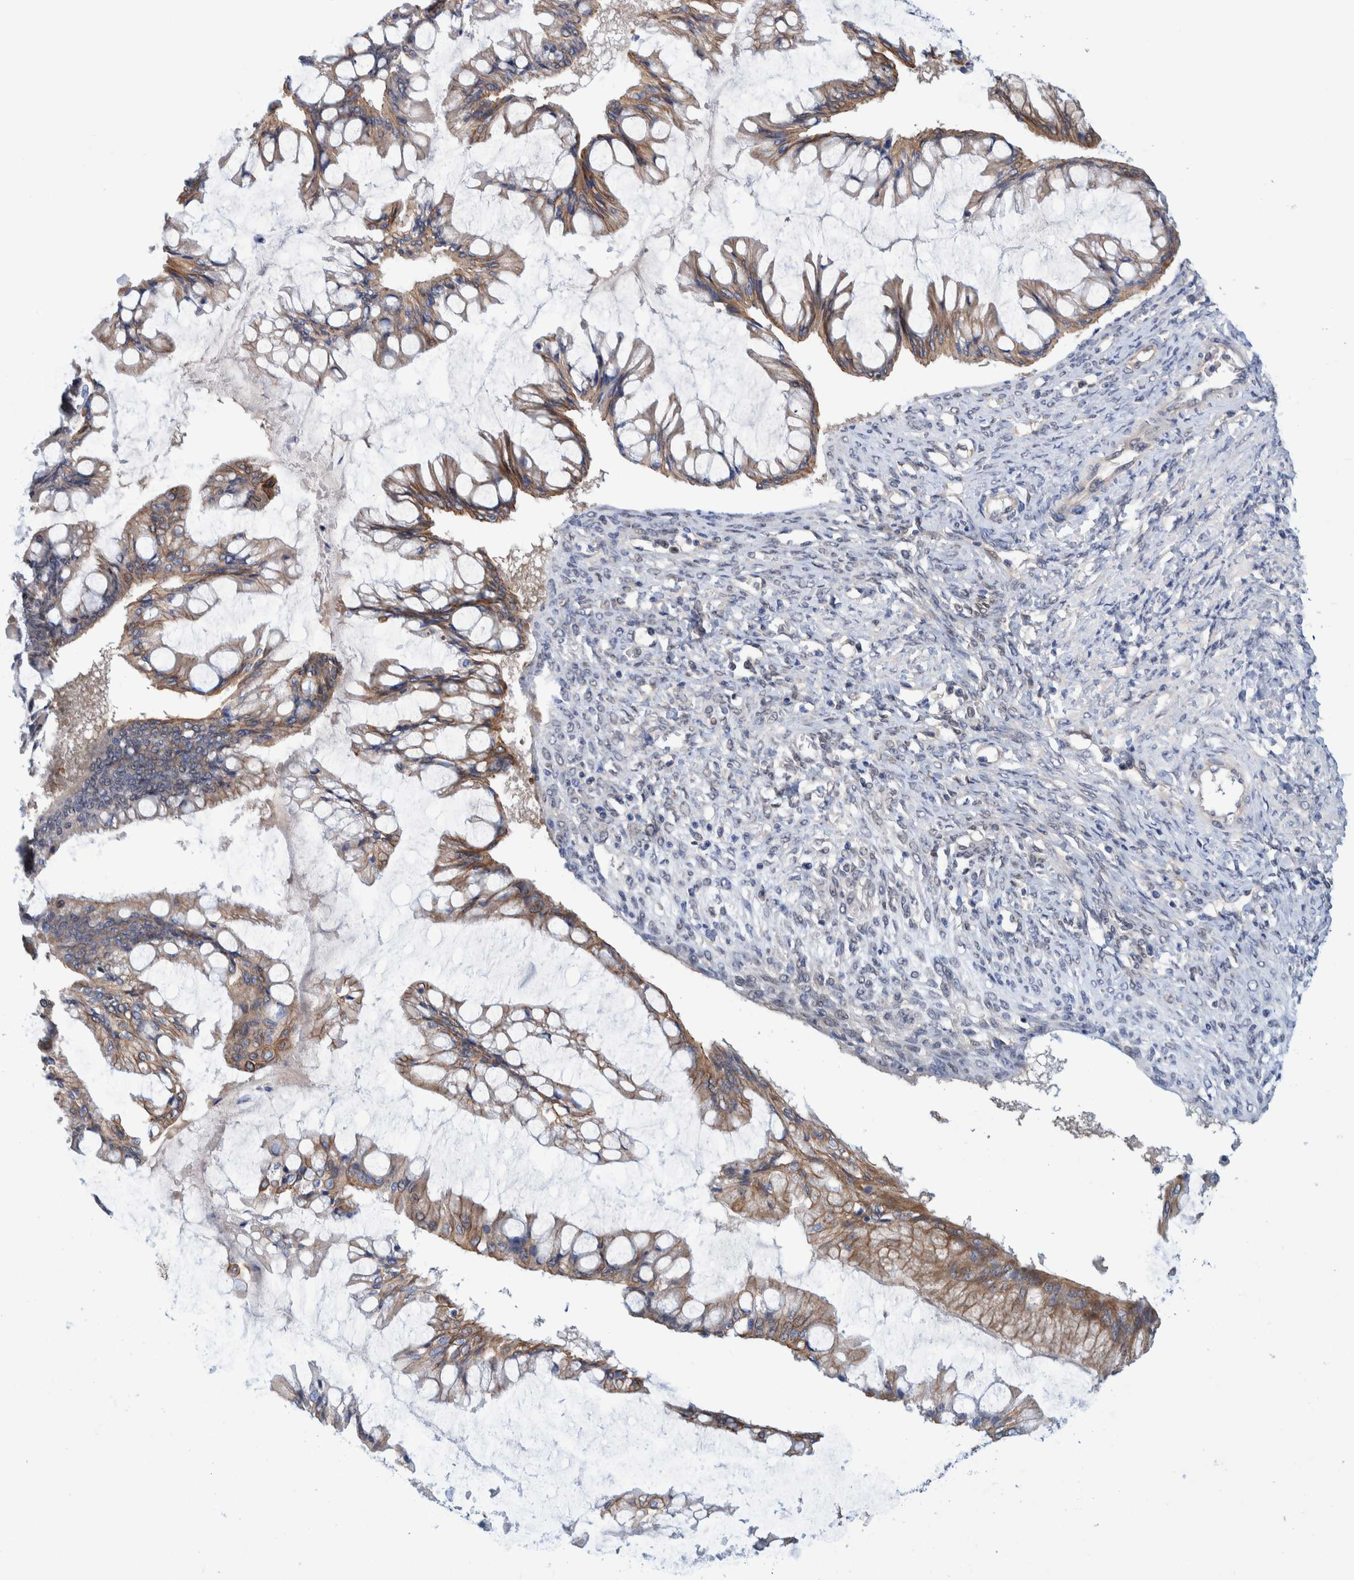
{"staining": {"intensity": "moderate", "quantity": ">75%", "location": "cytoplasmic/membranous"}, "tissue": "ovarian cancer", "cell_type": "Tumor cells", "image_type": "cancer", "snomed": [{"axis": "morphology", "description": "Cystadenocarcinoma, mucinous, NOS"}, {"axis": "topography", "description": "Ovary"}], "caption": "The histopathology image reveals a brown stain indicating the presence of a protein in the cytoplasmic/membranous of tumor cells in ovarian mucinous cystadenocarcinoma. The staining was performed using DAB to visualize the protein expression in brown, while the nuclei were stained in blue with hematoxylin (Magnification: 20x).", "gene": "PFAS", "patient": {"sex": "female", "age": 73}}